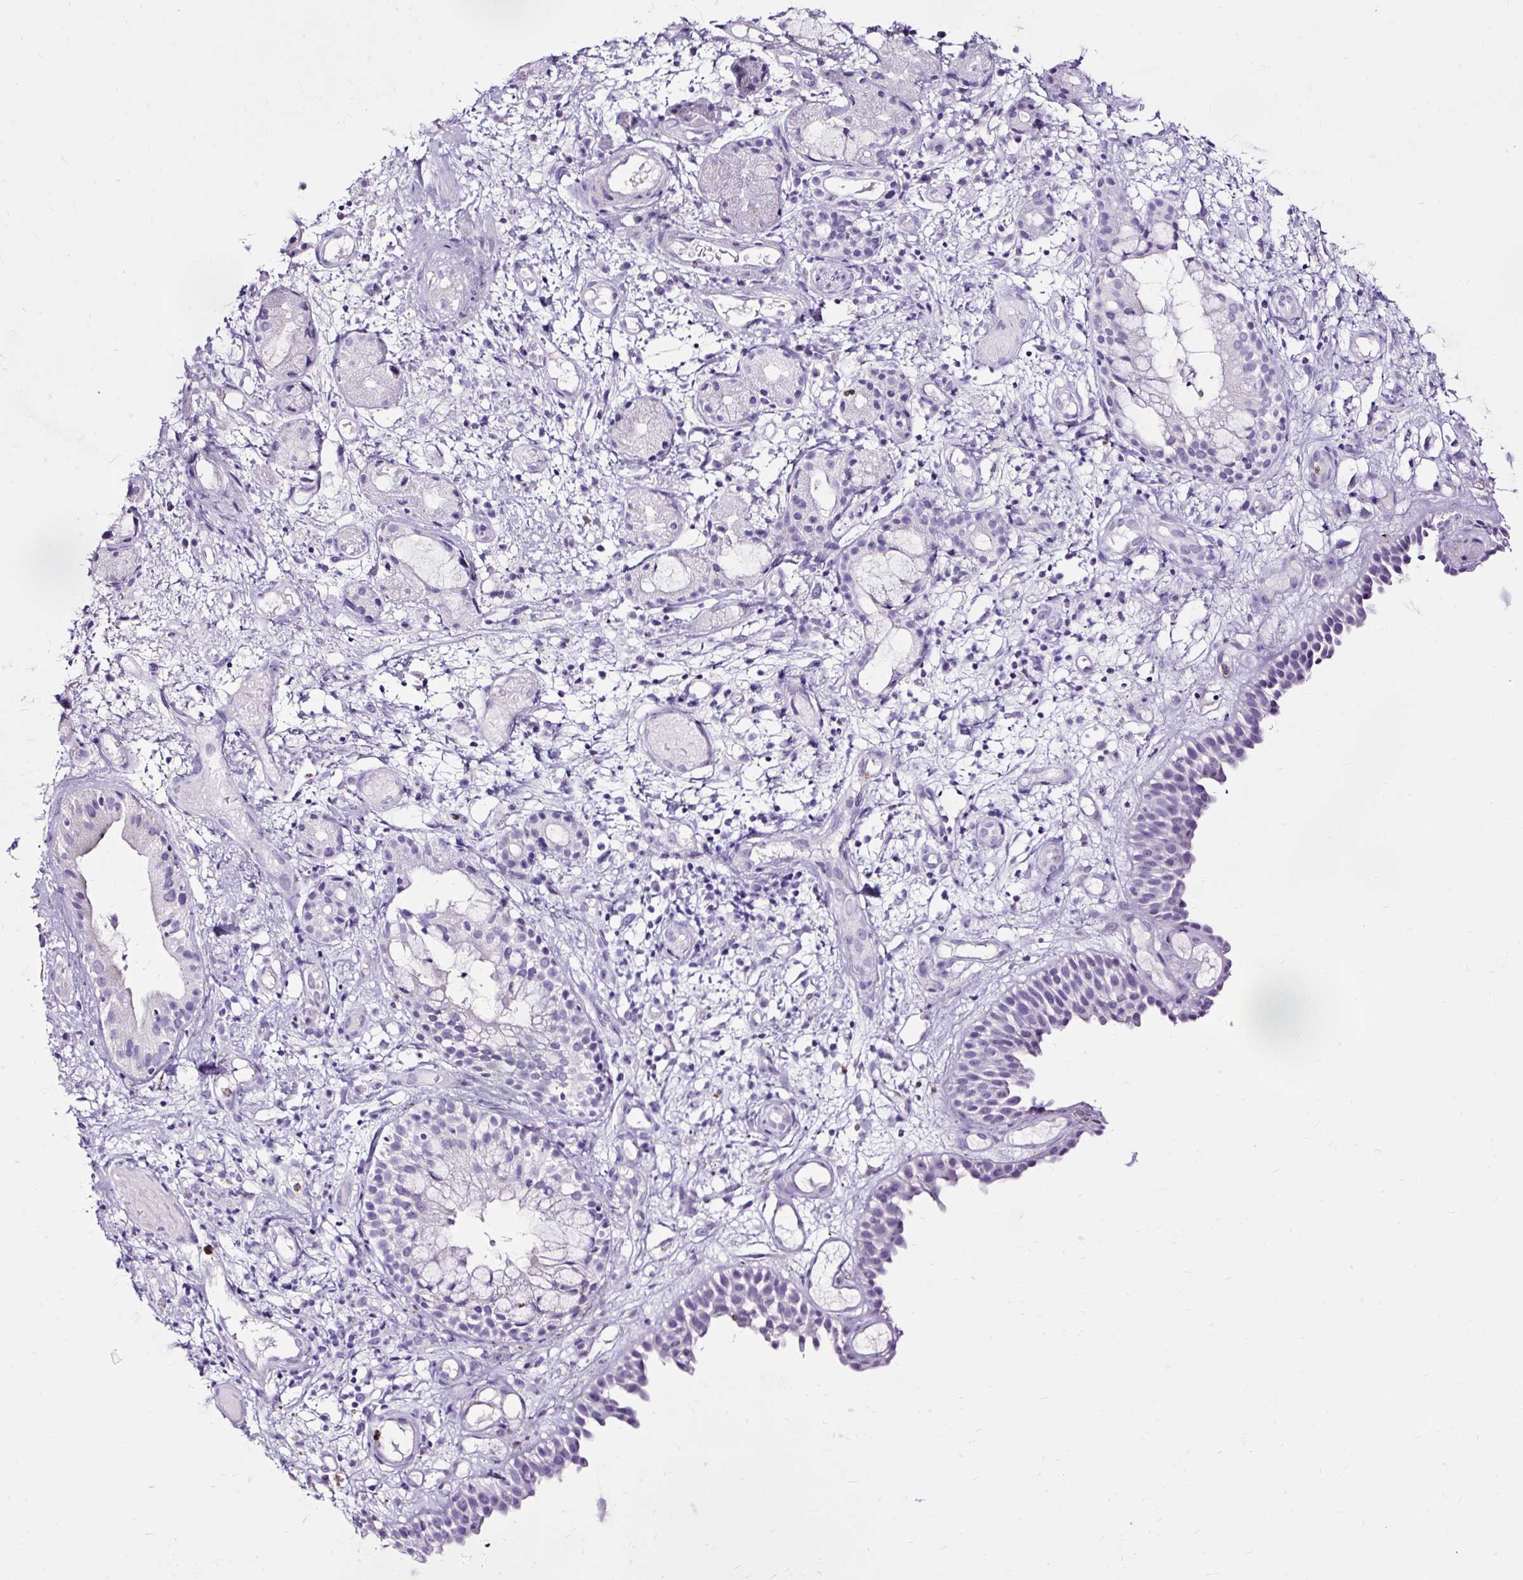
{"staining": {"intensity": "negative", "quantity": "none", "location": "none"}, "tissue": "nasopharynx", "cell_type": "Respiratory epithelial cells", "image_type": "normal", "snomed": [{"axis": "morphology", "description": "Normal tissue, NOS"}, {"axis": "morphology", "description": "Inflammation, NOS"}, {"axis": "topography", "description": "Nasopharynx"}], "caption": "Immunohistochemistry image of normal human nasopharynx stained for a protein (brown), which shows no positivity in respiratory epithelial cells.", "gene": "SLC7A8", "patient": {"sex": "male", "age": 54}}